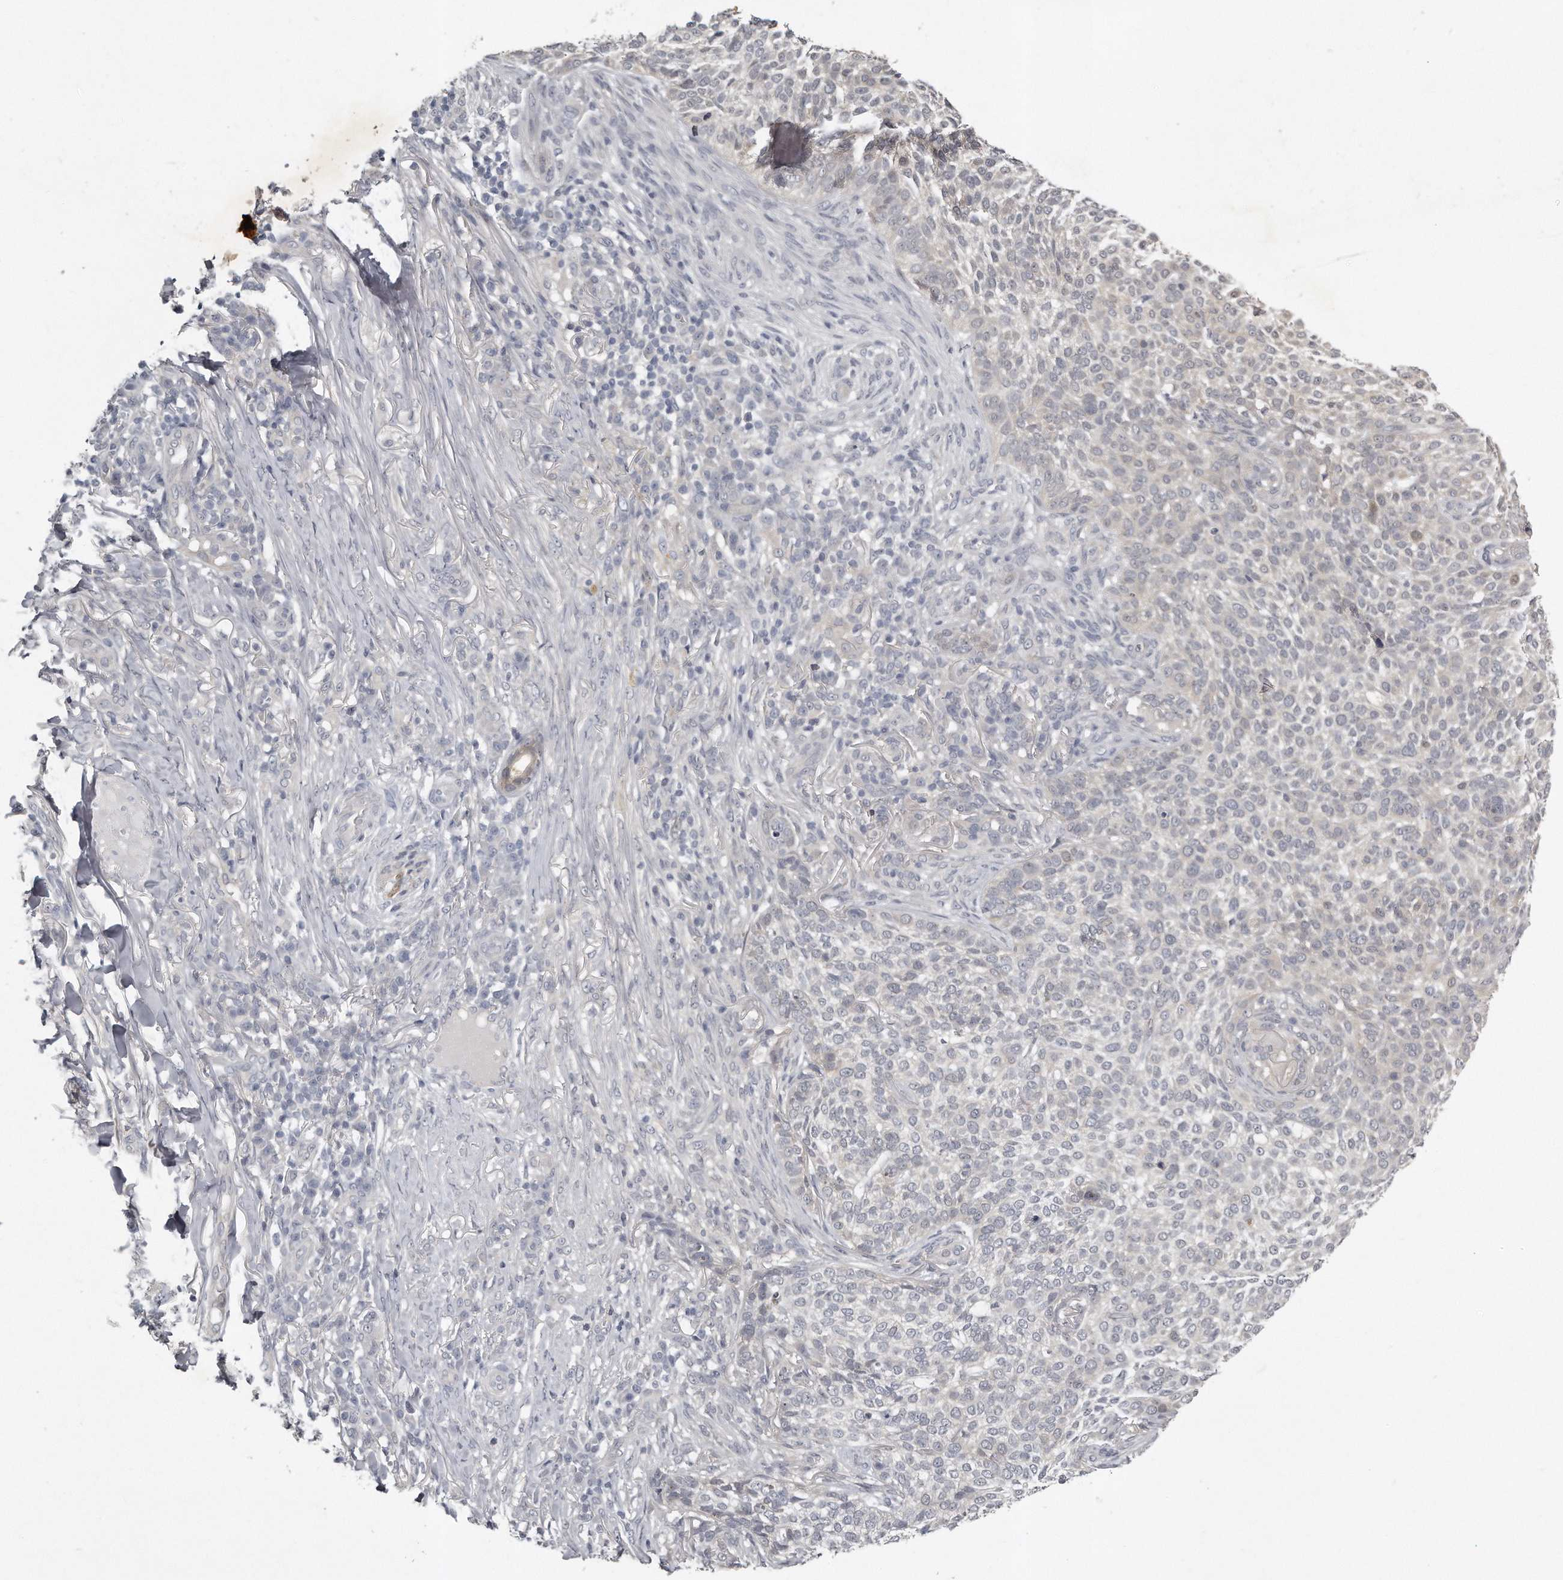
{"staining": {"intensity": "negative", "quantity": "none", "location": "none"}, "tissue": "skin cancer", "cell_type": "Tumor cells", "image_type": "cancer", "snomed": [{"axis": "morphology", "description": "Basal cell carcinoma"}, {"axis": "topography", "description": "Skin"}], "caption": "Photomicrograph shows no protein expression in tumor cells of basal cell carcinoma (skin) tissue. The staining is performed using DAB brown chromogen with nuclei counter-stained in using hematoxylin.", "gene": "GGCT", "patient": {"sex": "female", "age": 64}}